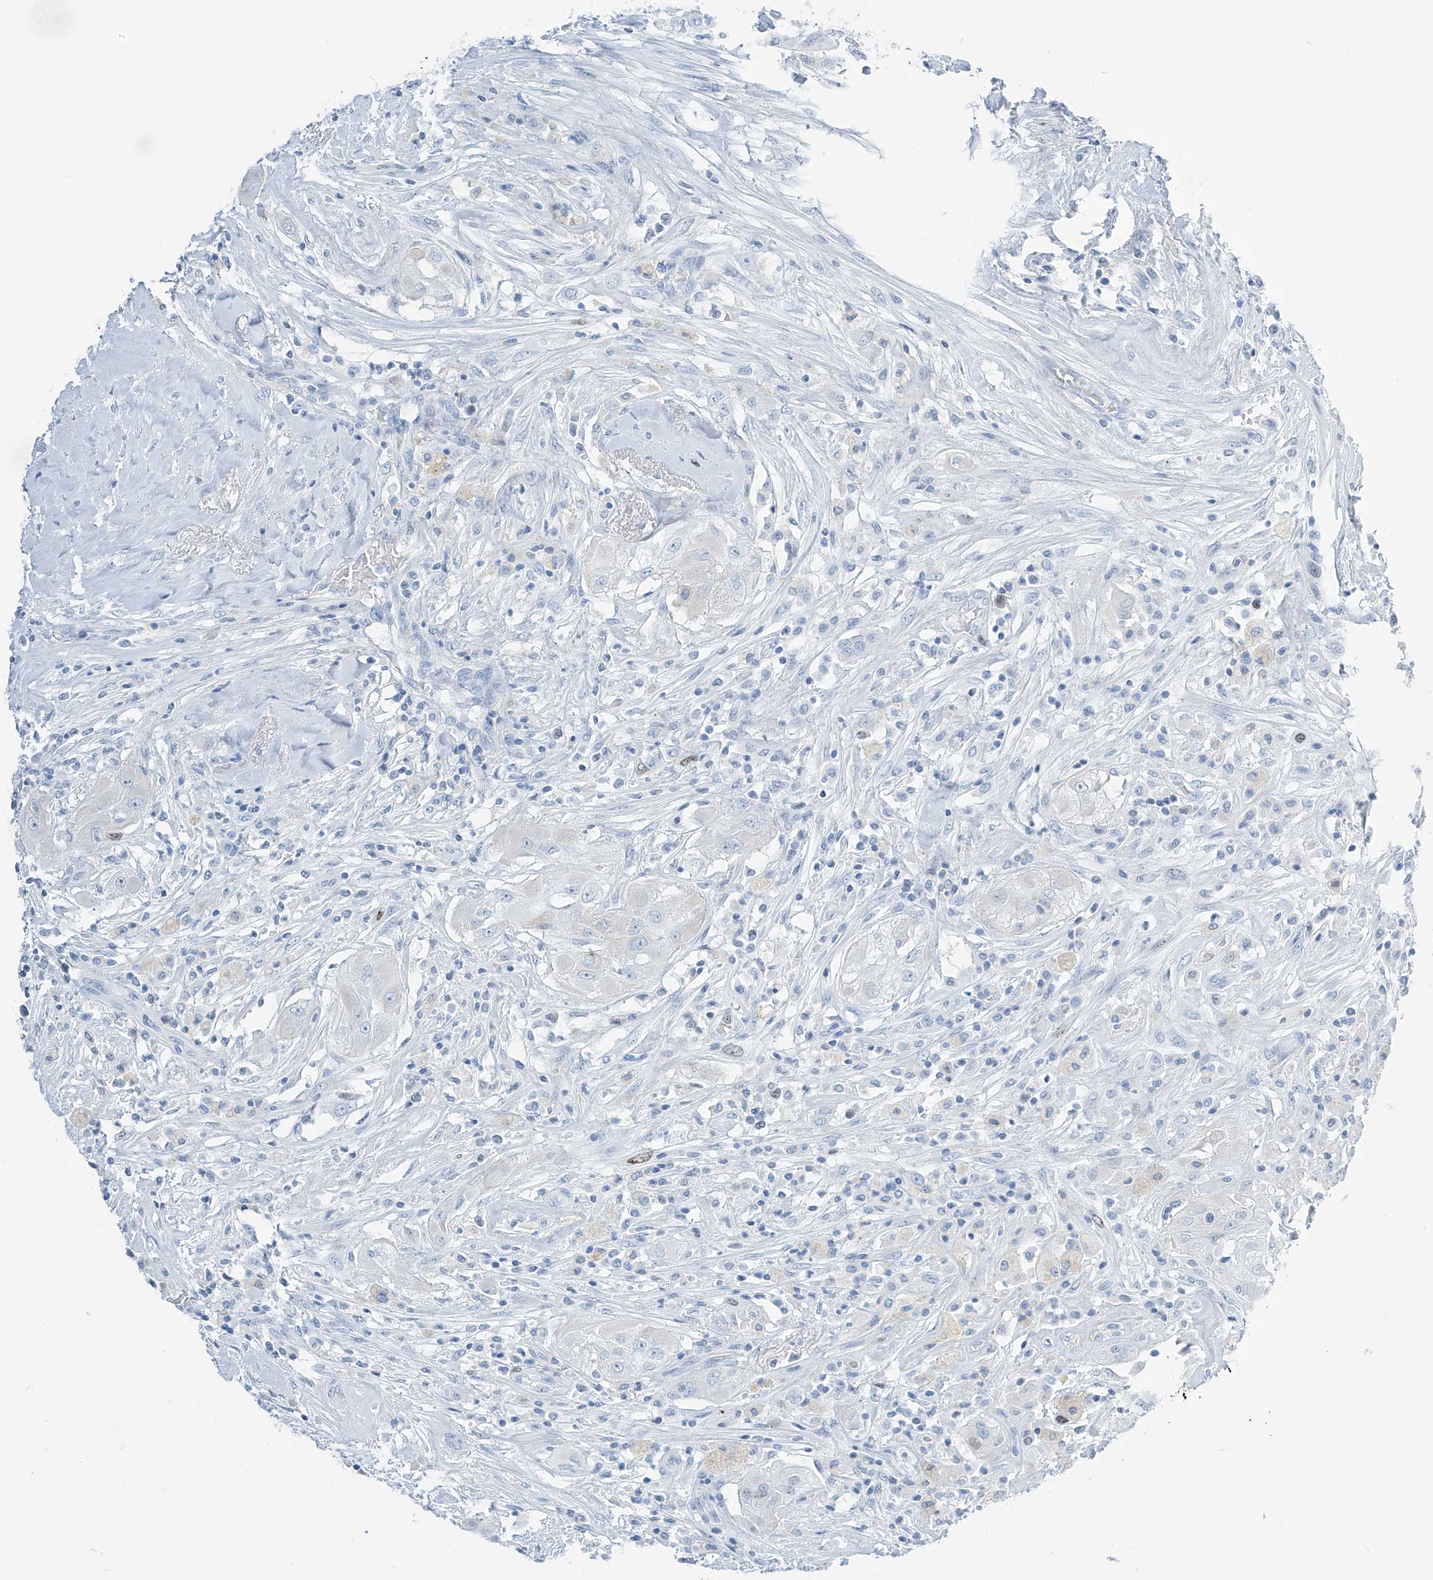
{"staining": {"intensity": "negative", "quantity": "none", "location": "none"}, "tissue": "thyroid cancer", "cell_type": "Tumor cells", "image_type": "cancer", "snomed": [{"axis": "morphology", "description": "Papillary adenocarcinoma, NOS"}, {"axis": "topography", "description": "Thyroid gland"}], "caption": "An image of human thyroid cancer is negative for staining in tumor cells.", "gene": "SGO2", "patient": {"sex": "female", "age": 59}}